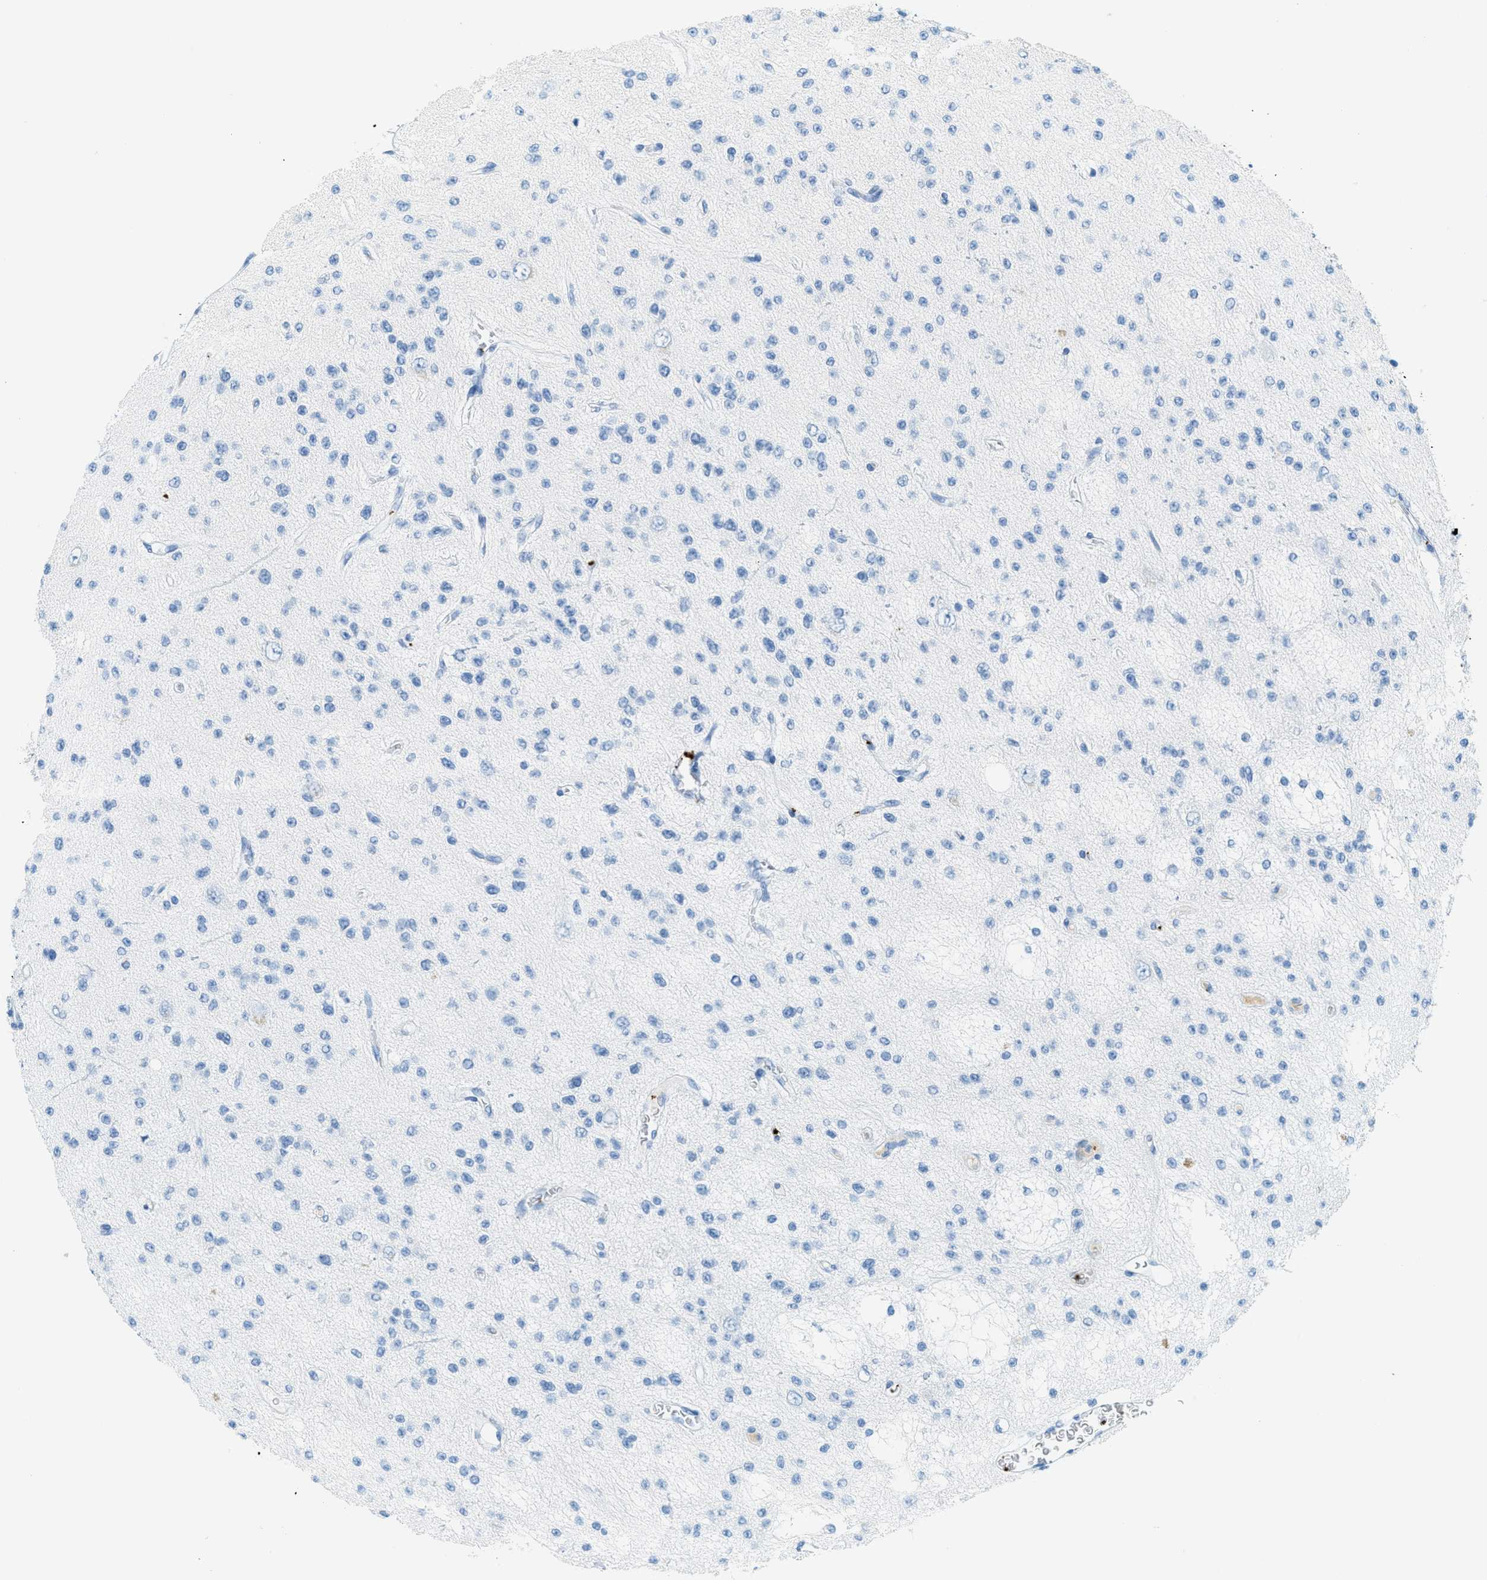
{"staining": {"intensity": "negative", "quantity": "none", "location": "none"}, "tissue": "glioma", "cell_type": "Tumor cells", "image_type": "cancer", "snomed": [{"axis": "morphology", "description": "Glioma, malignant, Low grade"}, {"axis": "topography", "description": "Brain"}], "caption": "Tumor cells show no significant protein expression in malignant low-grade glioma.", "gene": "PPBP", "patient": {"sex": "male", "age": 38}}